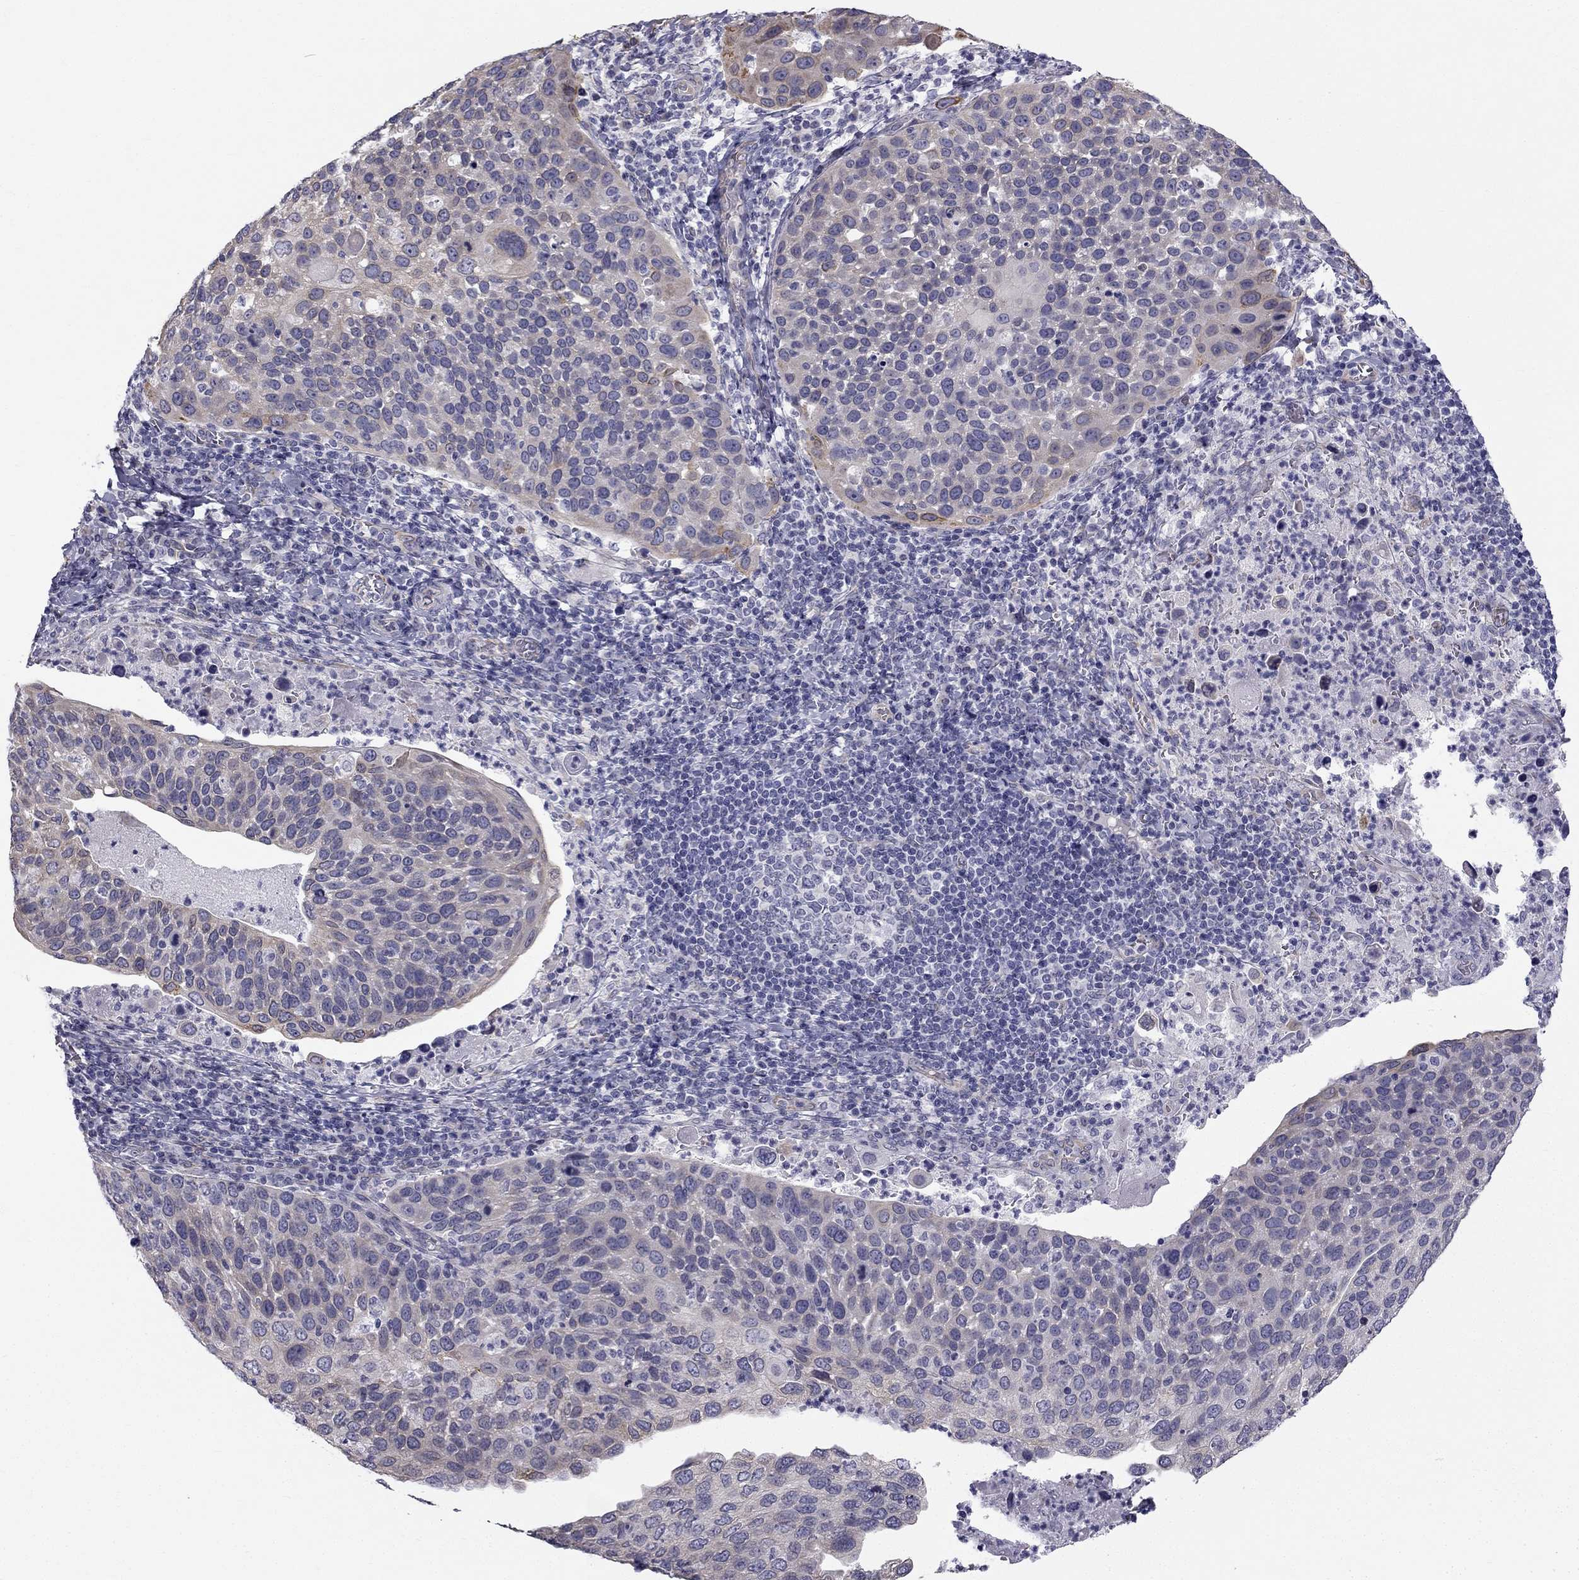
{"staining": {"intensity": "weak", "quantity": ">75%", "location": "cytoplasmic/membranous"}, "tissue": "cervical cancer", "cell_type": "Tumor cells", "image_type": "cancer", "snomed": [{"axis": "morphology", "description": "Squamous cell carcinoma, NOS"}, {"axis": "topography", "description": "Cervix"}], "caption": "This micrograph demonstrates immunohistochemistry (IHC) staining of cervical squamous cell carcinoma, with low weak cytoplasmic/membranous expression in about >75% of tumor cells.", "gene": "CCDC40", "patient": {"sex": "female", "age": 54}}